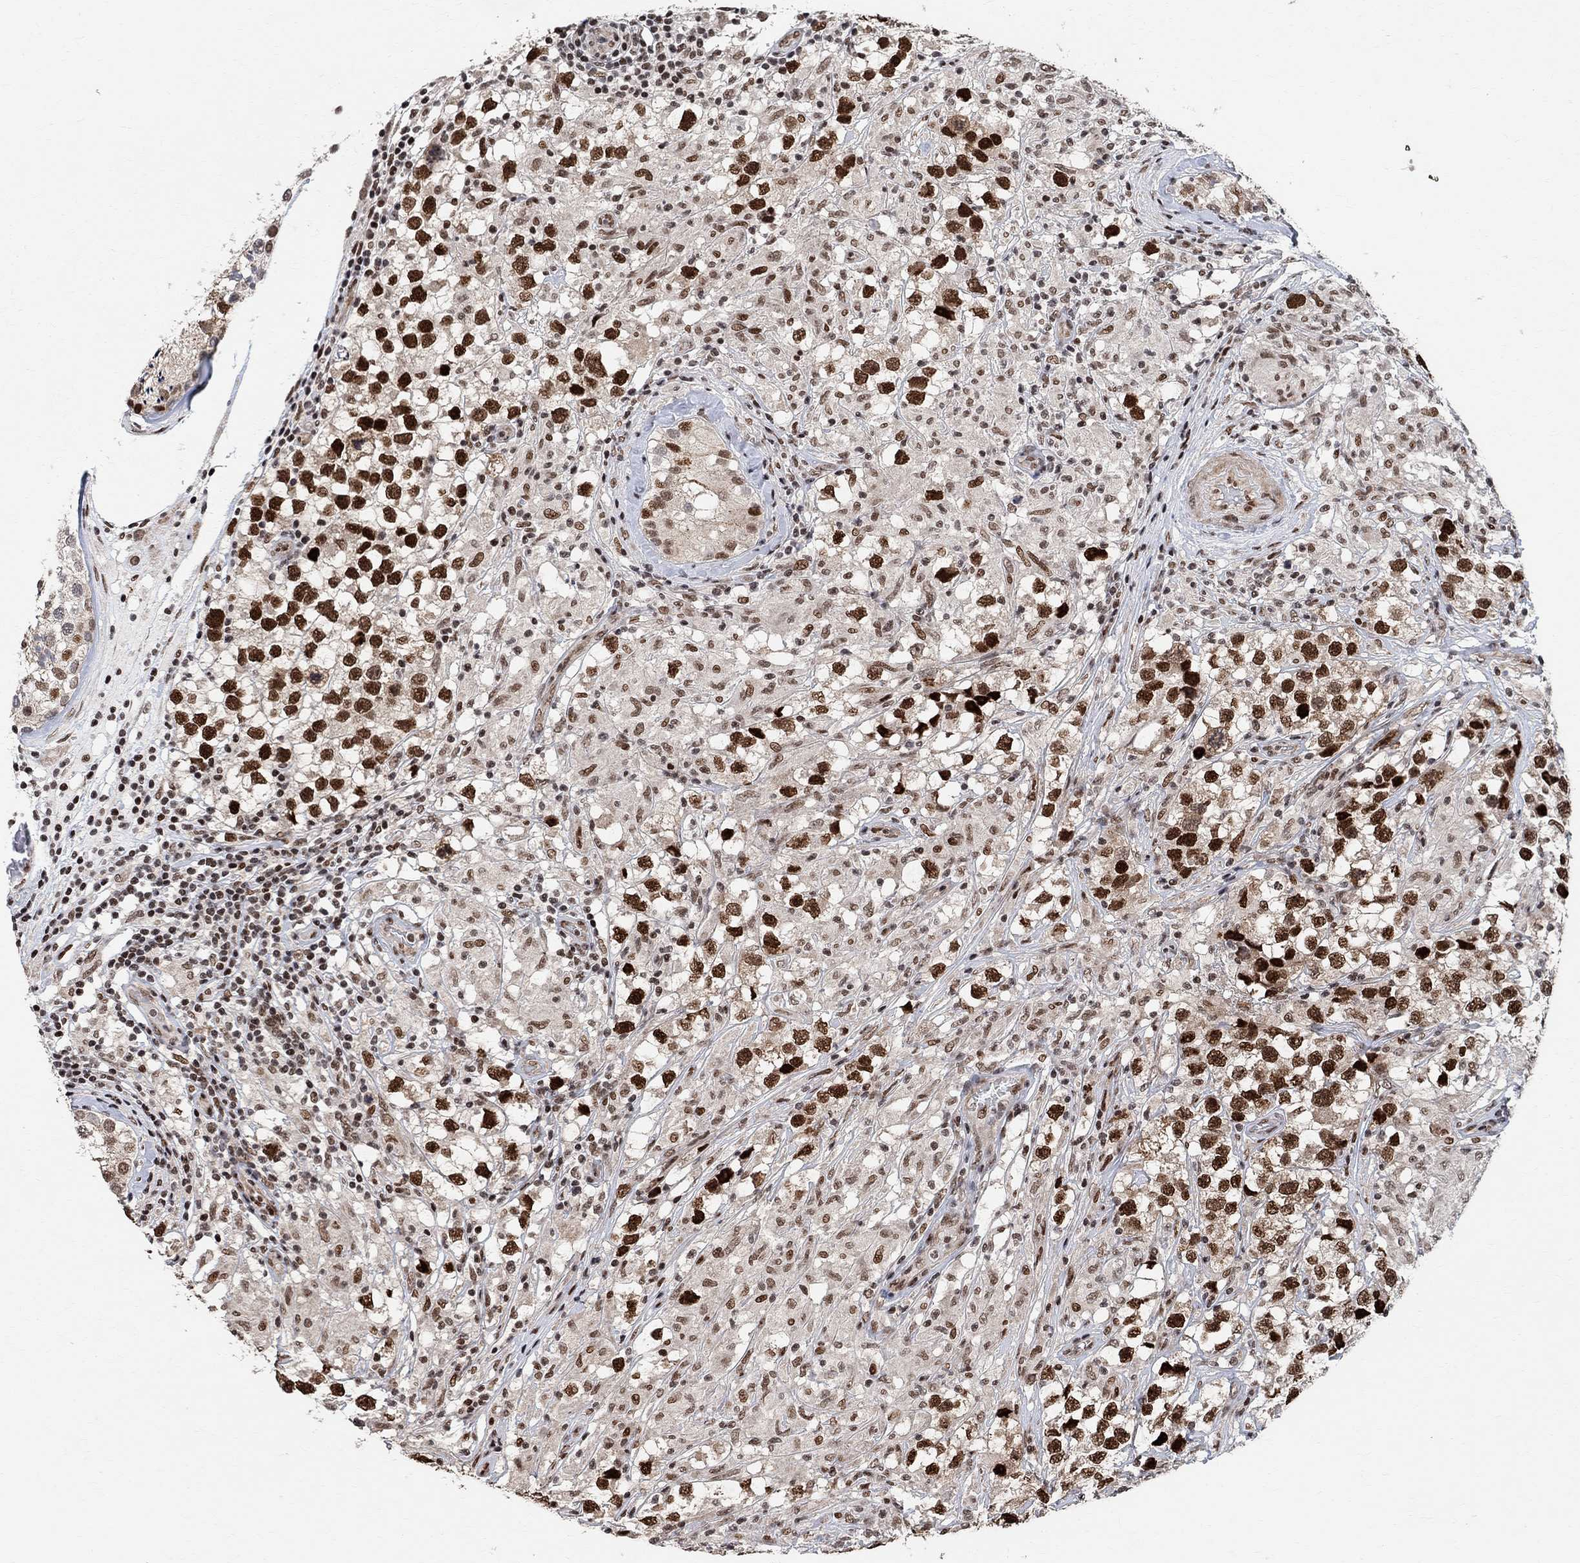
{"staining": {"intensity": "strong", "quantity": "25%-75%", "location": "nuclear"}, "tissue": "testis cancer", "cell_type": "Tumor cells", "image_type": "cancer", "snomed": [{"axis": "morphology", "description": "Seminoma, NOS"}, {"axis": "topography", "description": "Testis"}], "caption": "Tumor cells exhibit strong nuclear expression in approximately 25%-75% of cells in testis seminoma.", "gene": "E4F1", "patient": {"sex": "male", "age": 46}}